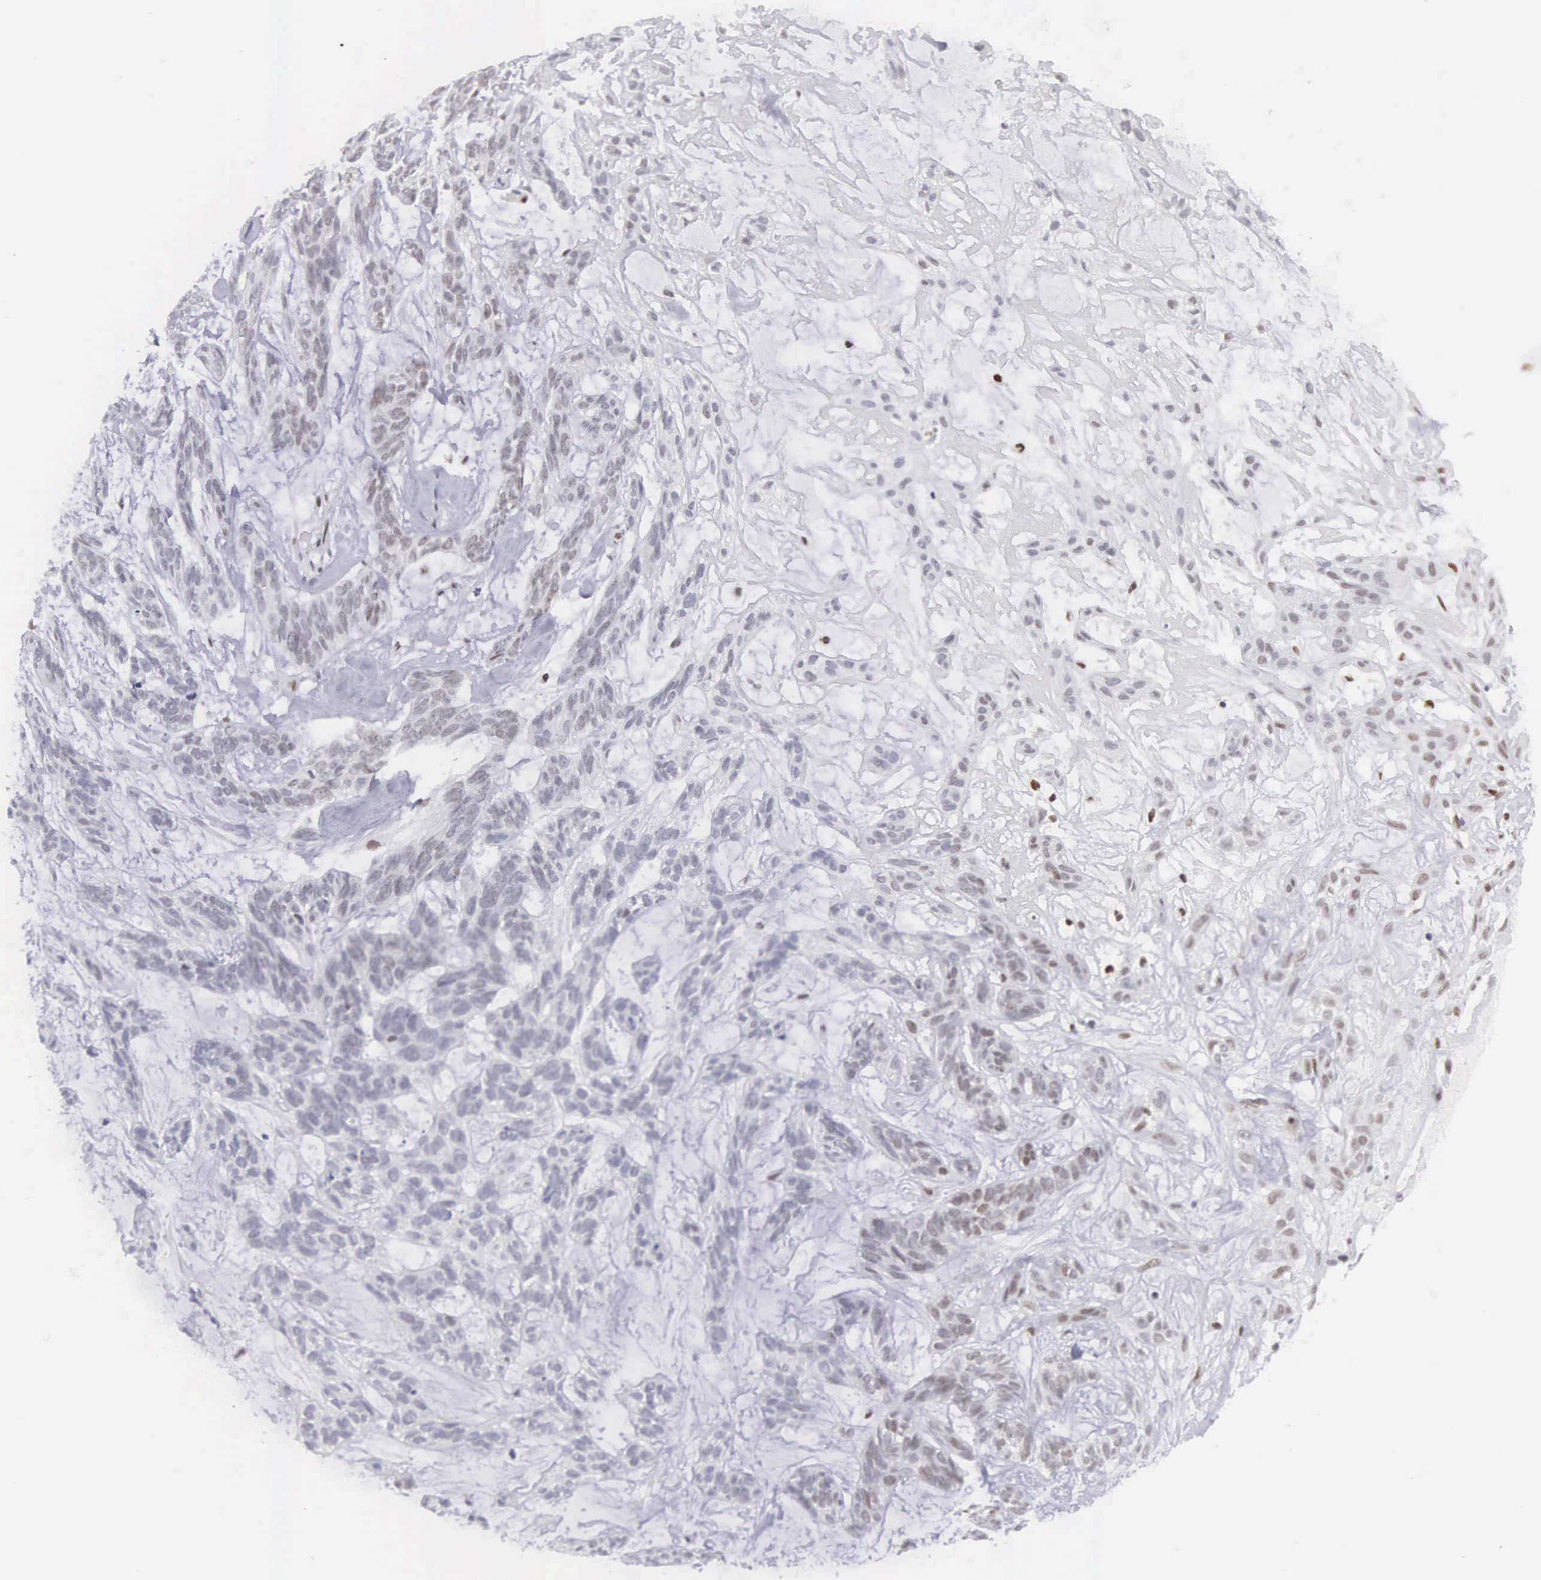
{"staining": {"intensity": "weak", "quantity": "25%-75%", "location": "nuclear"}, "tissue": "skin cancer", "cell_type": "Tumor cells", "image_type": "cancer", "snomed": [{"axis": "morphology", "description": "Basal cell carcinoma"}, {"axis": "topography", "description": "Skin"}], "caption": "Approximately 25%-75% of tumor cells in basal cell carcinoma (skin) demonstrate weak nuclear protein positivity as visualized by brown immunohistochemical staining.", "gene": "ETV6", "patient": {"sex": "male", "age": 75}}